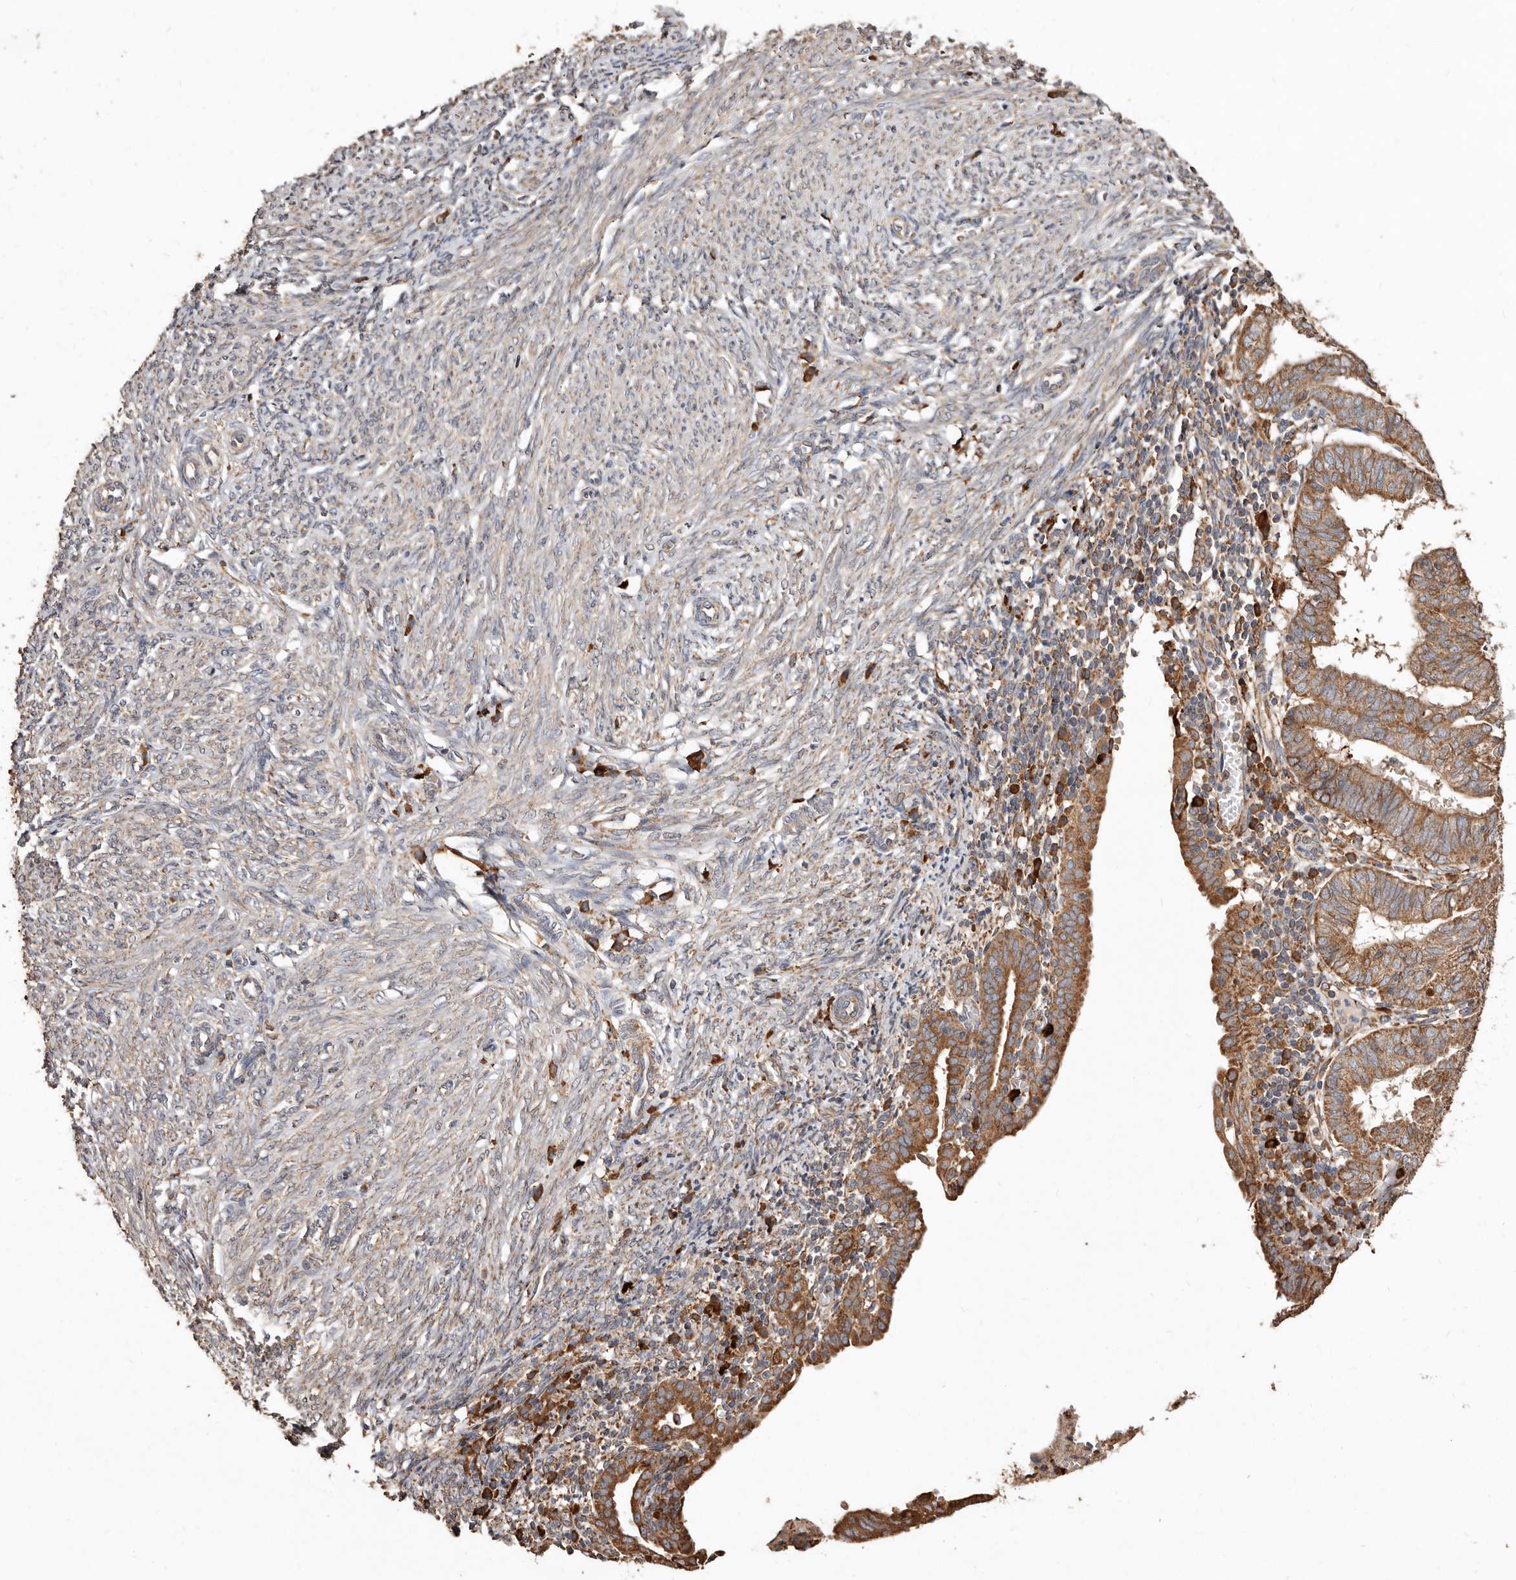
{"staining": {"intensity": "moderate", "quantity": ">75%", "location": "cytoplasmic/membranous"}, "tissue": "endometrial cancer", "cell_type": "Tumor cells", "image_type": "cancer", "snomed": [{"axis": "morphology", "description": "Adenocarcinoma, NOS"}, {"axis": "topography", "description": "Uterus"}], "caption": "Moderate cytoplasmic/membranous protein expression is present in about >75% of tumor cells in endometrial adenocarcinoma.", "gene": "STEAP2", "patient": {"sex": "female", "age": 77}}